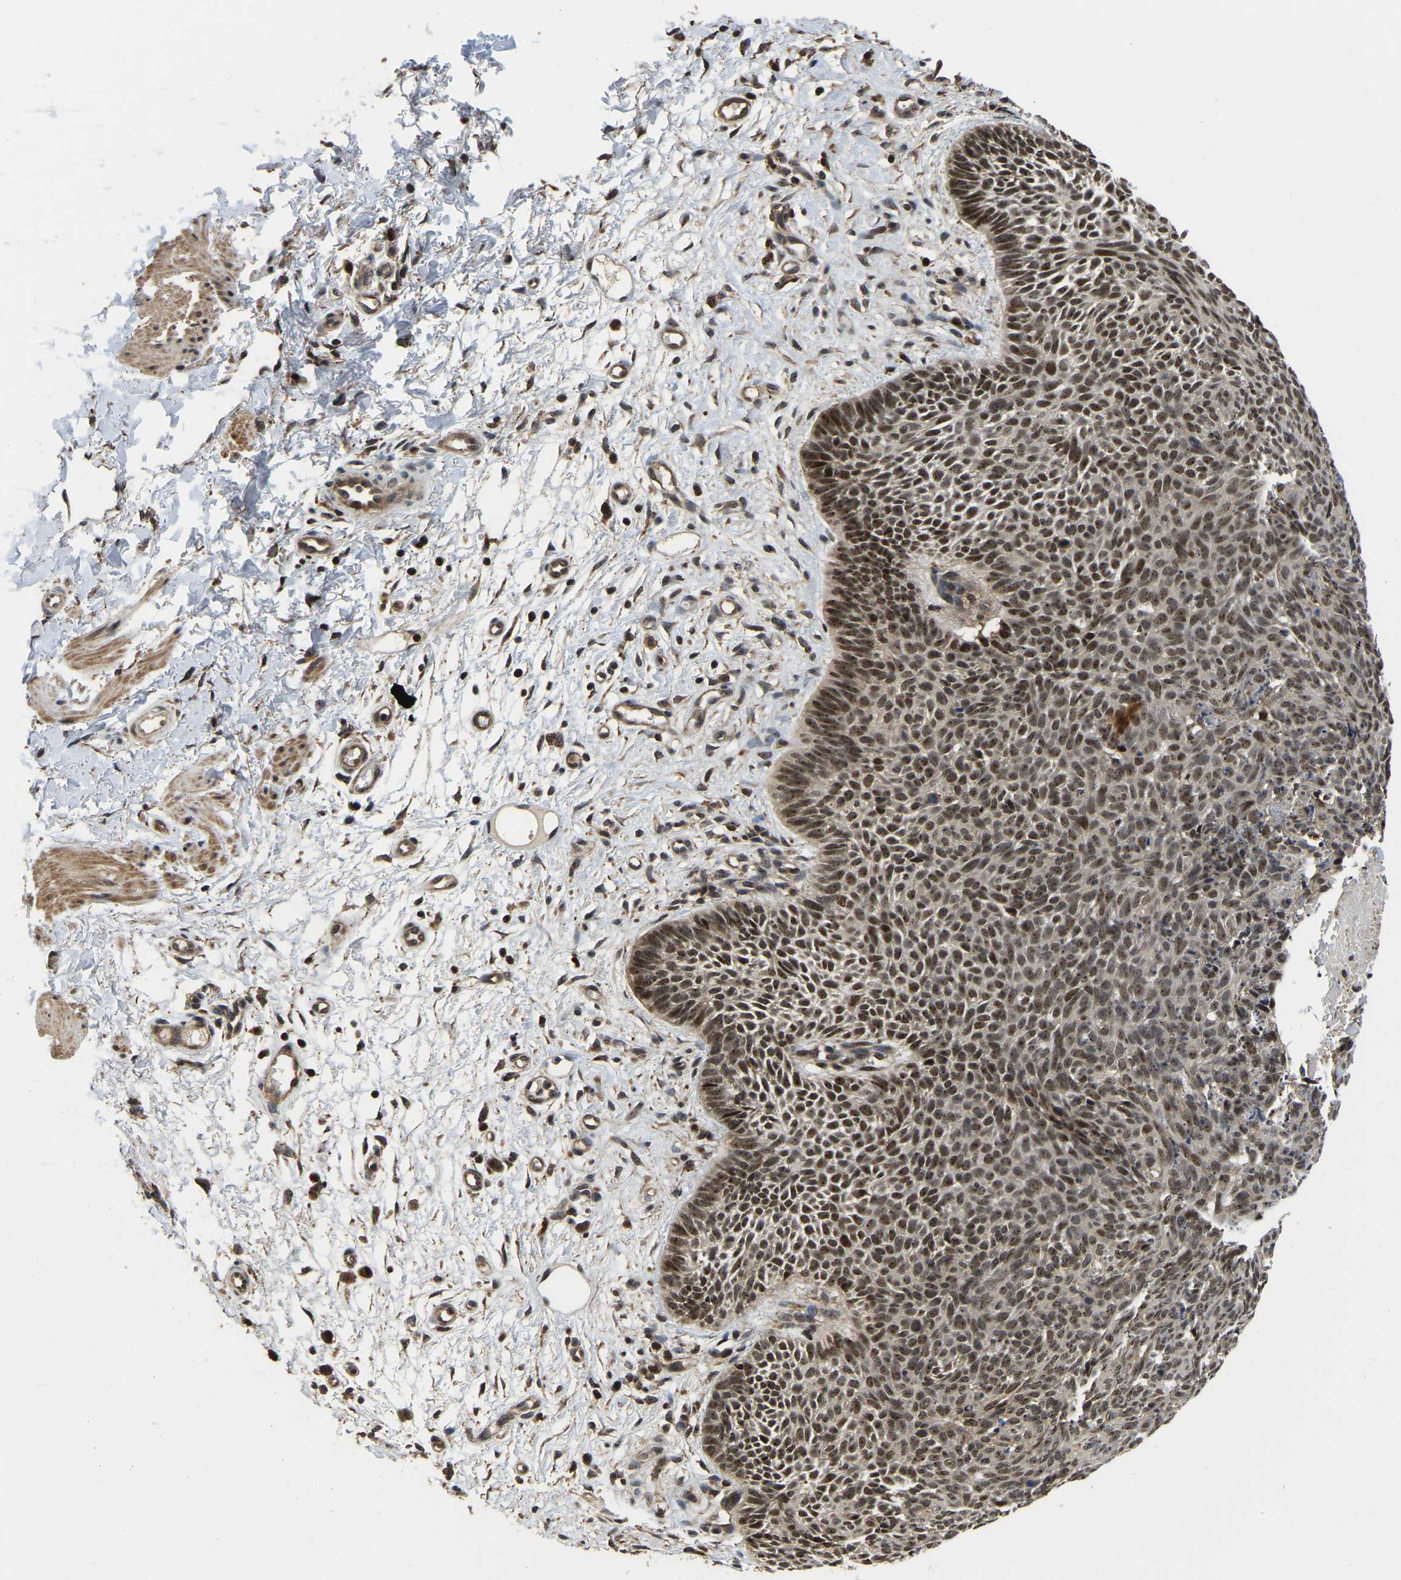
{"staining": {"intensity": "moderate", "quantity": ">75%", "location": "nuclear"}, "tissue": "skin cancer", "cell_type": "Tumor cells", "image_type": "cancer", "snomed": [{"axis": "morphology", "description": "Basal cell carcinoma"}, {"axis": "topography", "description": "Skin"}], "caption": "The histopathology image displays immunohistochemical staining of skin basal cell carcinoma. There is moderate nuclear expression is present in about >75% of tumor cells.", "gene": "CIAO1", "patient": {"sex": "male", "age": 60}}